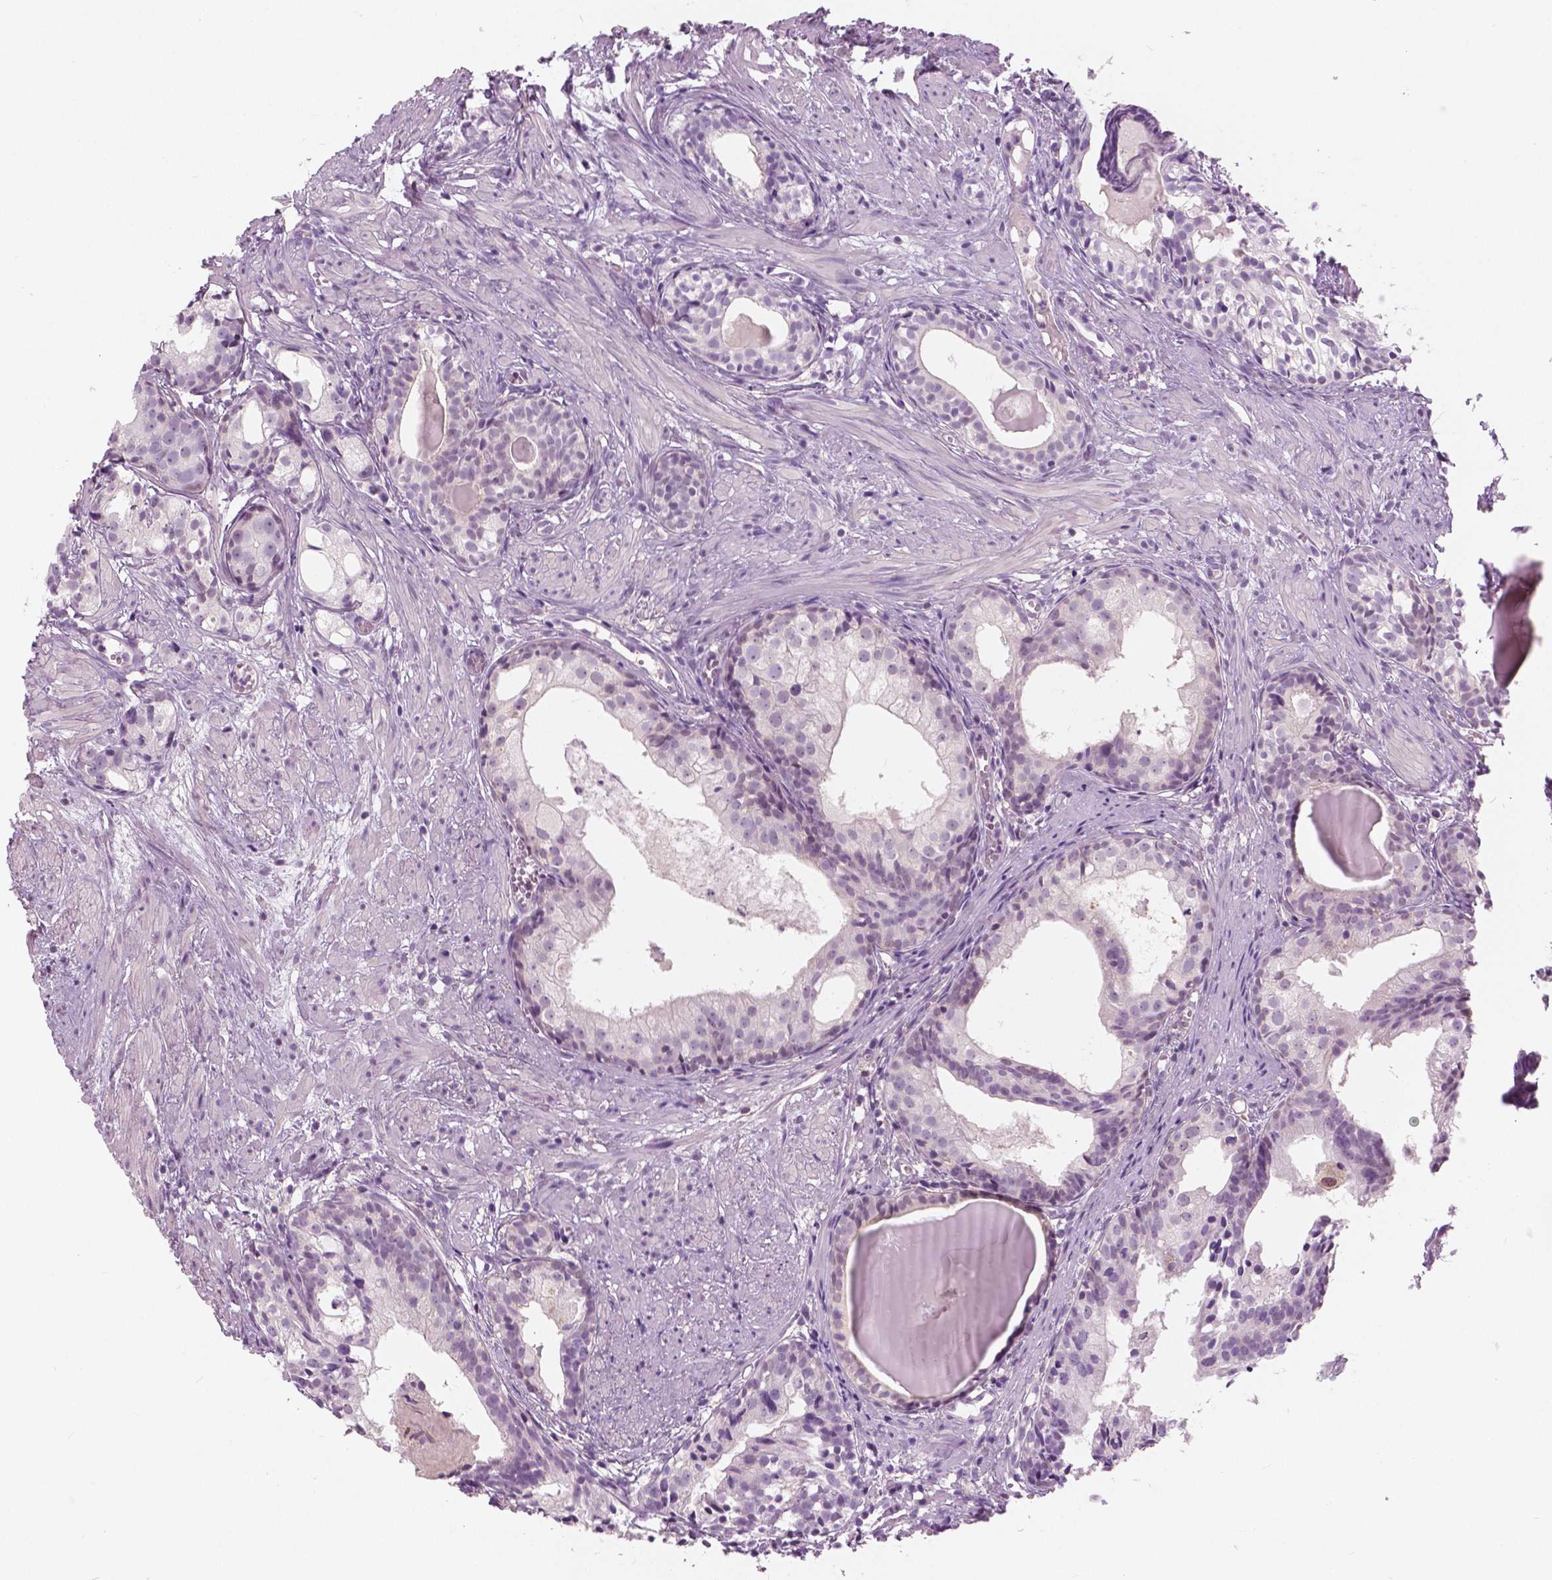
{"staining": {"intensity": "negative", "quantity": "none", "location": "none"}, "tissue": "prostate cancer", "cell_type": "Tumor cells", "image_type": "cancer", "snomed": [{"axis": "morphology", "description": "Adenocarcinoma, High grade"}, {"axis": "topography", "description": "Prostate"}], "caption": "Tumor cells are negative for brown protein staining in prostate cancer.", "gene": "GALM", "patient": {"sex": "male", "age": 85}}